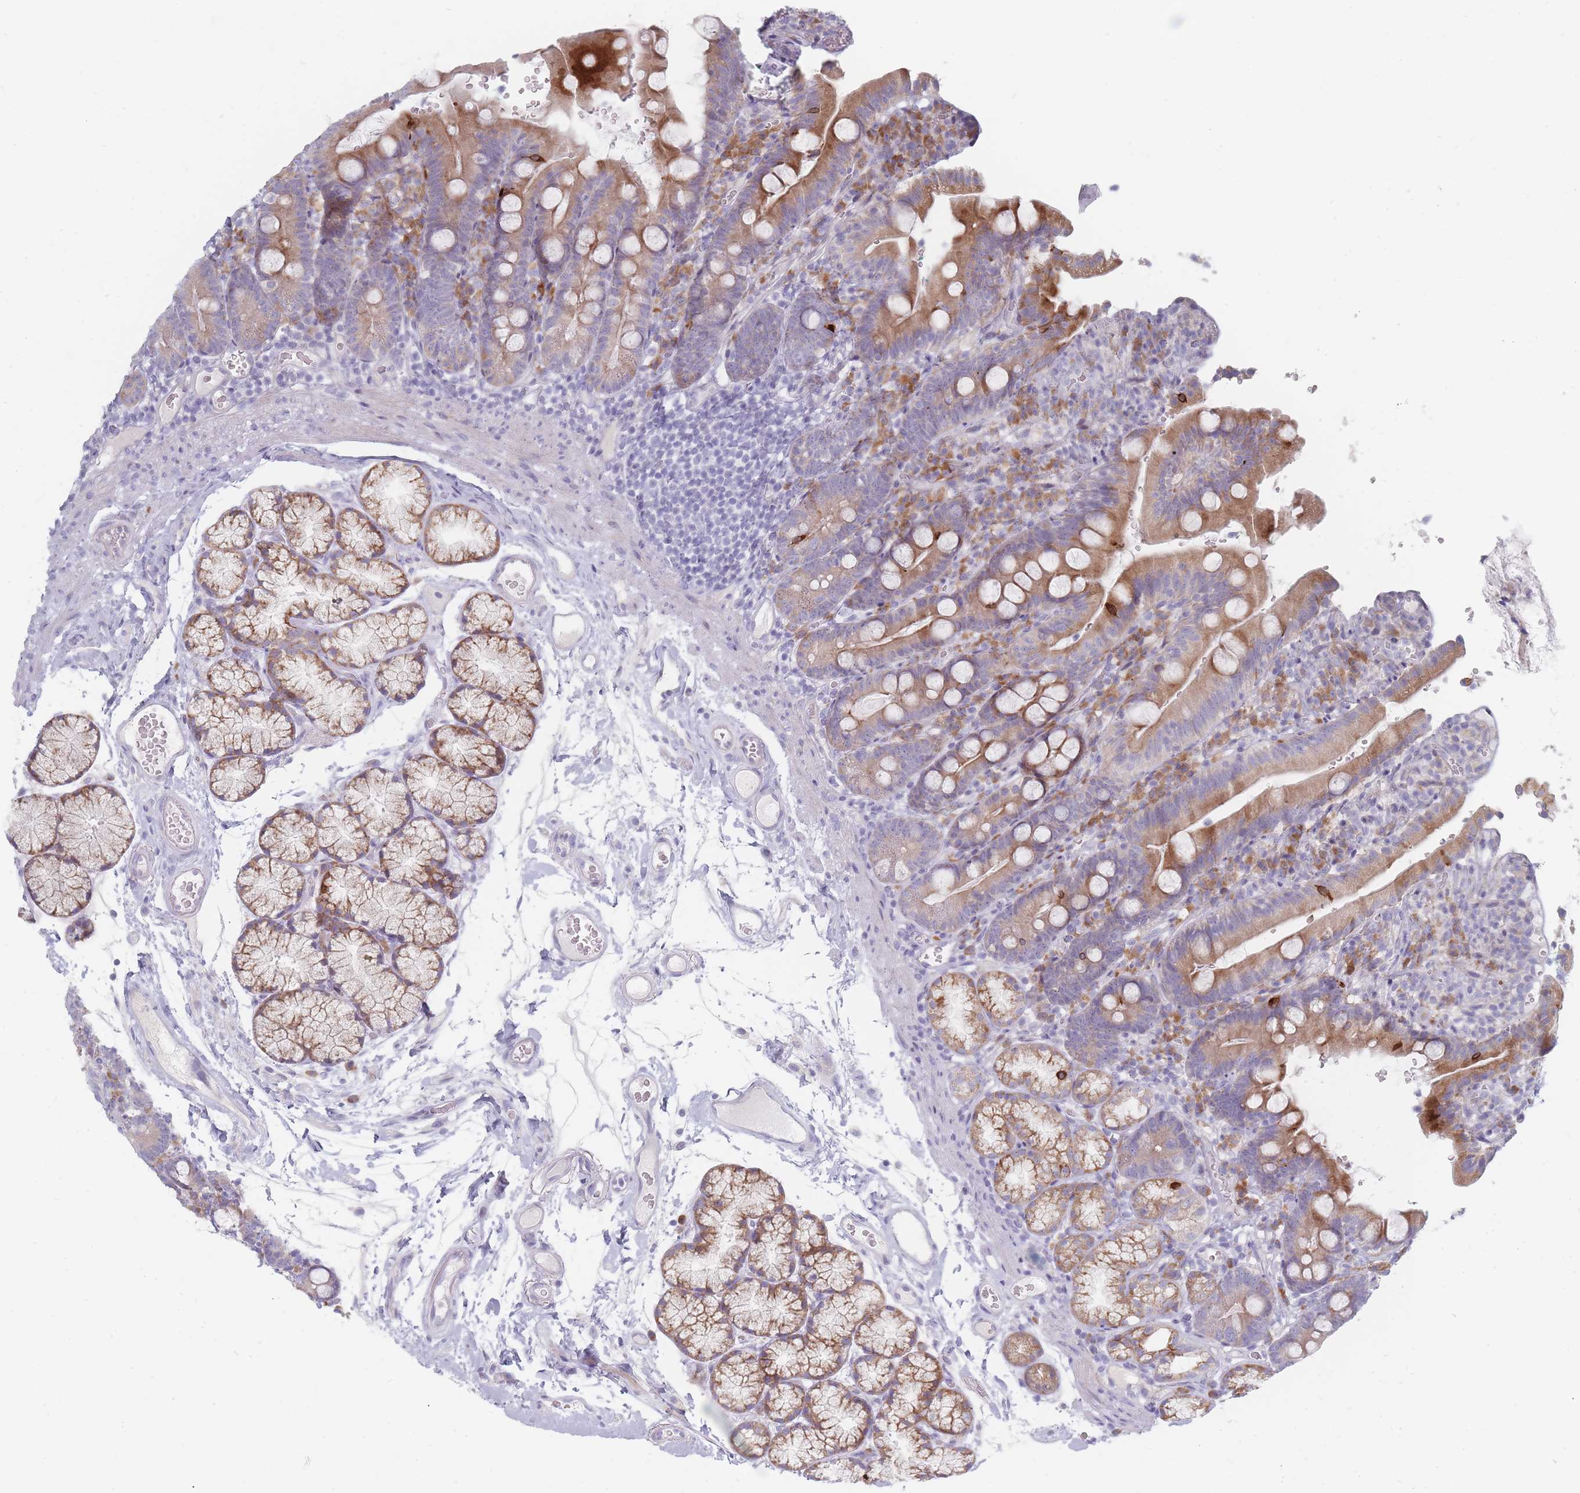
{"staining": {"intensity": "moderate", "quantity": ">75%", "location": "cytoplasmic/membranous"}, "tissue": "duodenum", "cell_type": "Glandular cells", "image_type": "normal", "snomed": [{"axis": "morphology", "description": "Normal tissue, NOS"}, {"axis": "topography", "description": "Duodenum"}], "caption": "Glandular cells exhibit medium levels of moderate cytoplasmic/membranous positivity in about >75% of cells in benign human duodenum.", "gene": "SPATS1", "patient": {"sex": "female", "age": 67}}